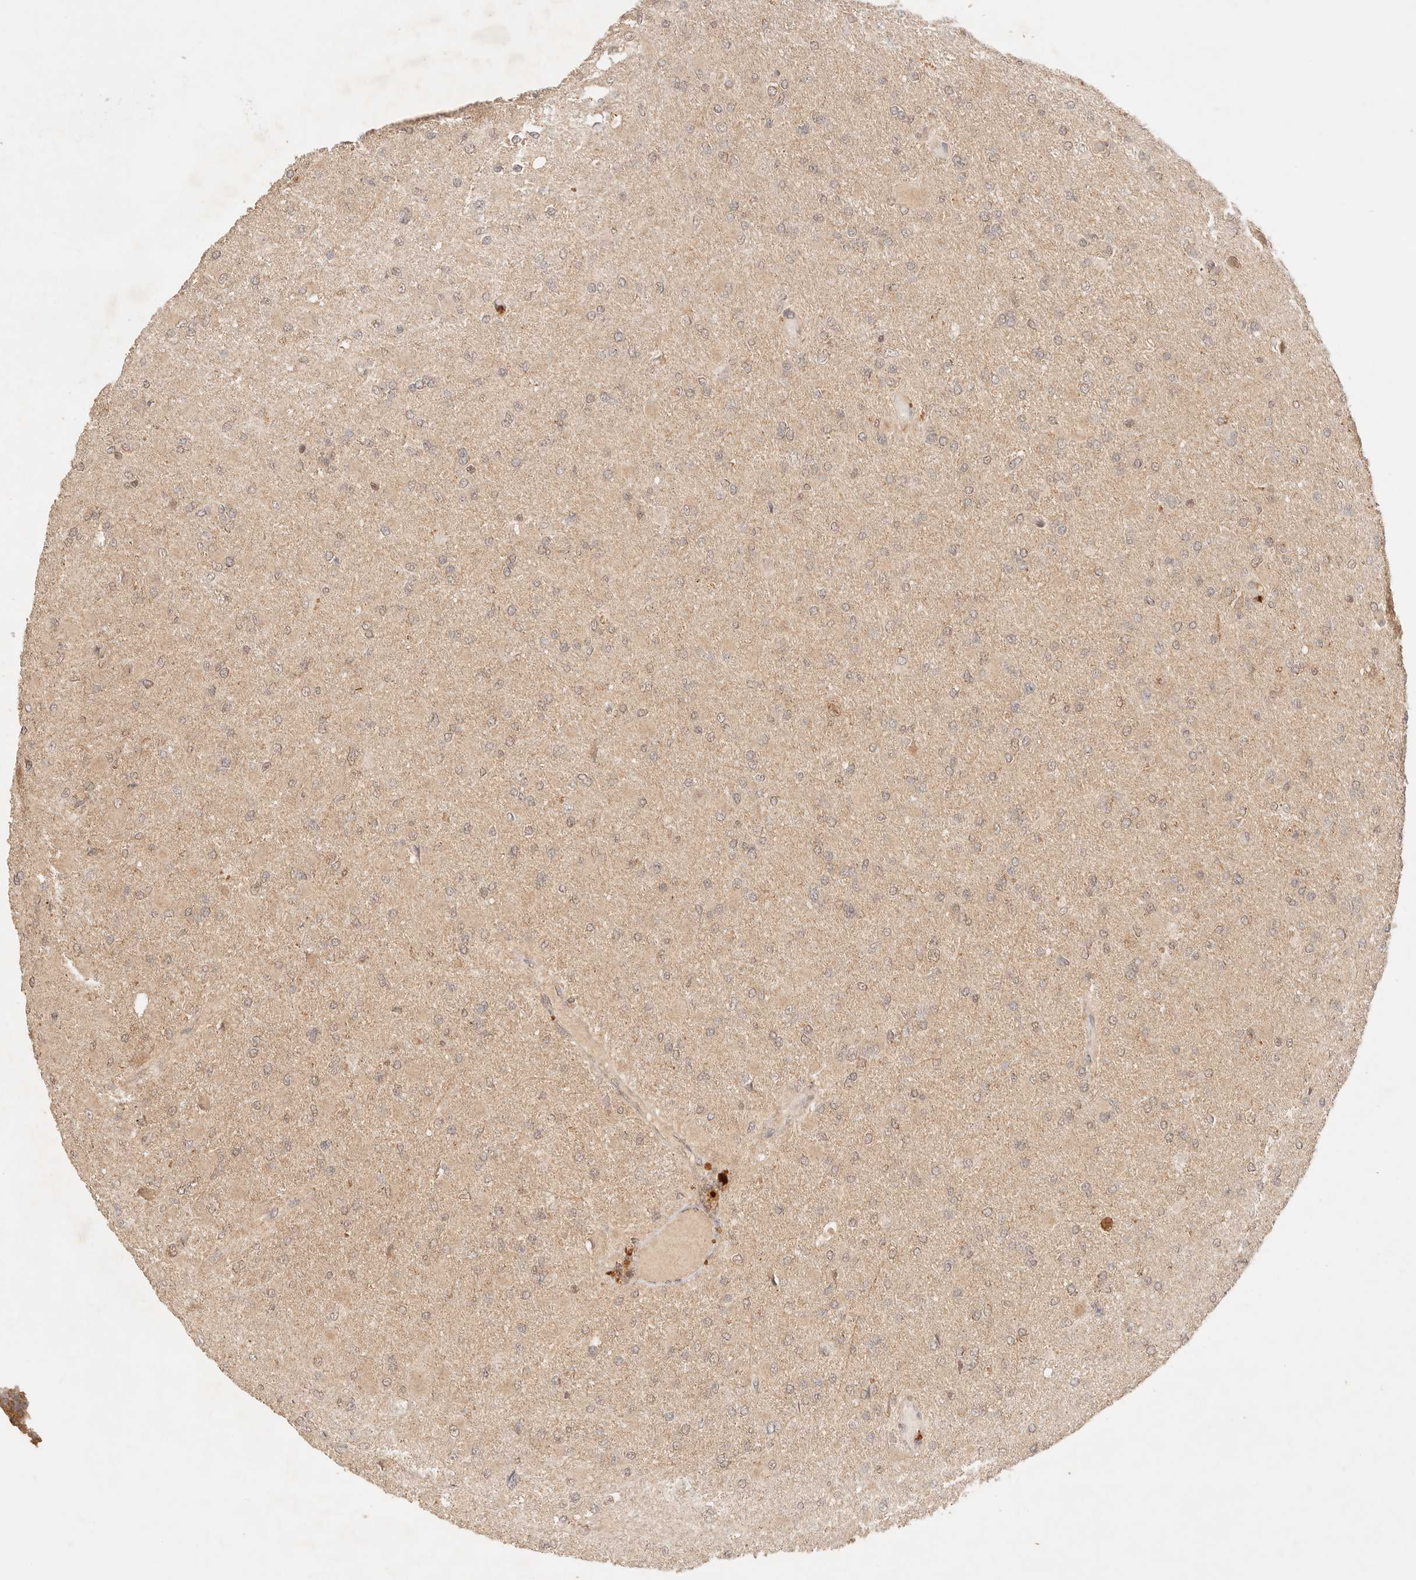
{"staining": {"intensity": "weak", "quantity": ">75%", "location": "cytoplasmic/membranous,nuclear"}, "tissue": "glioma", "cell_type": "Tumor cells", "image_type": "cancer", "snomed": [{"axis": "morphology", "description": "Glioma, malignant, High grade"}, {"axis": "topography", "description": "Cerebral cortex"}], "caption": "Protein staining by IHC demonstrates weak cytoplasmic/membranous and nuclear positivity in about >75% of tumor cells in malignant glioma (high-grade). (IHC, brightfield microscopy, high magnification).", "gene": "TRIM11", "patient": {"sex": "female", "age": 36}}